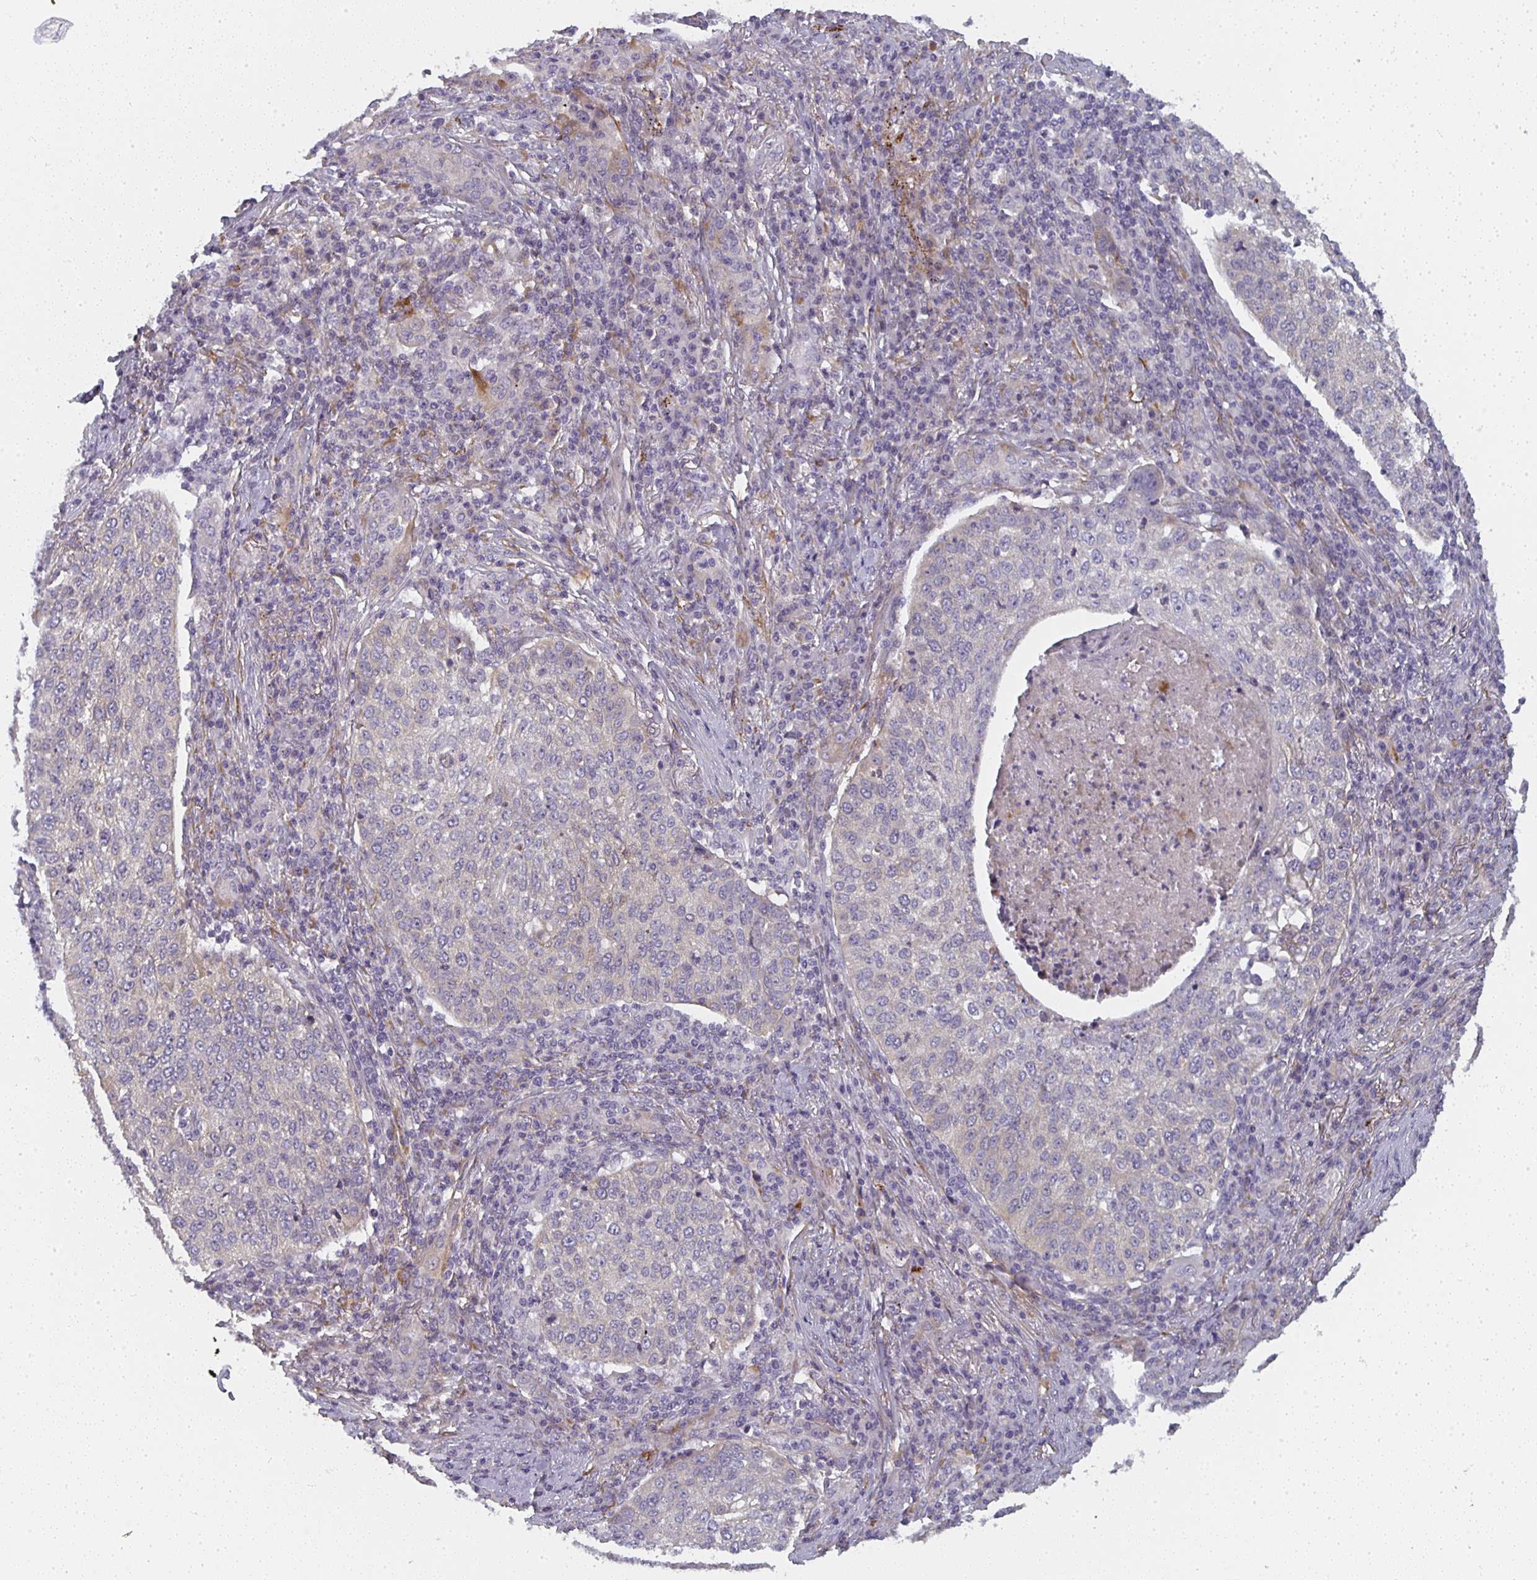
{"staining": {"intensity": "negative", "quantity": "none", "location": "none"}, "tissue": "lung cancer", "cell_type": "Tumor cells", "image_type": "cancer", "snomed": [{"axis": "morphology", "description": "Squamous cell carcinoma, NOS"}, {"axis": "topography", "description": "Lung"}], "caption": "Tumor cells show no significant protein expression in squamous cell carcinoma (lung). The staining is performed using DAB brown chromogen with nuclei counter-stained in using hematoxylin.", "gene": "CTHRC1", "patient": {"sex": "male", "age": 63}}